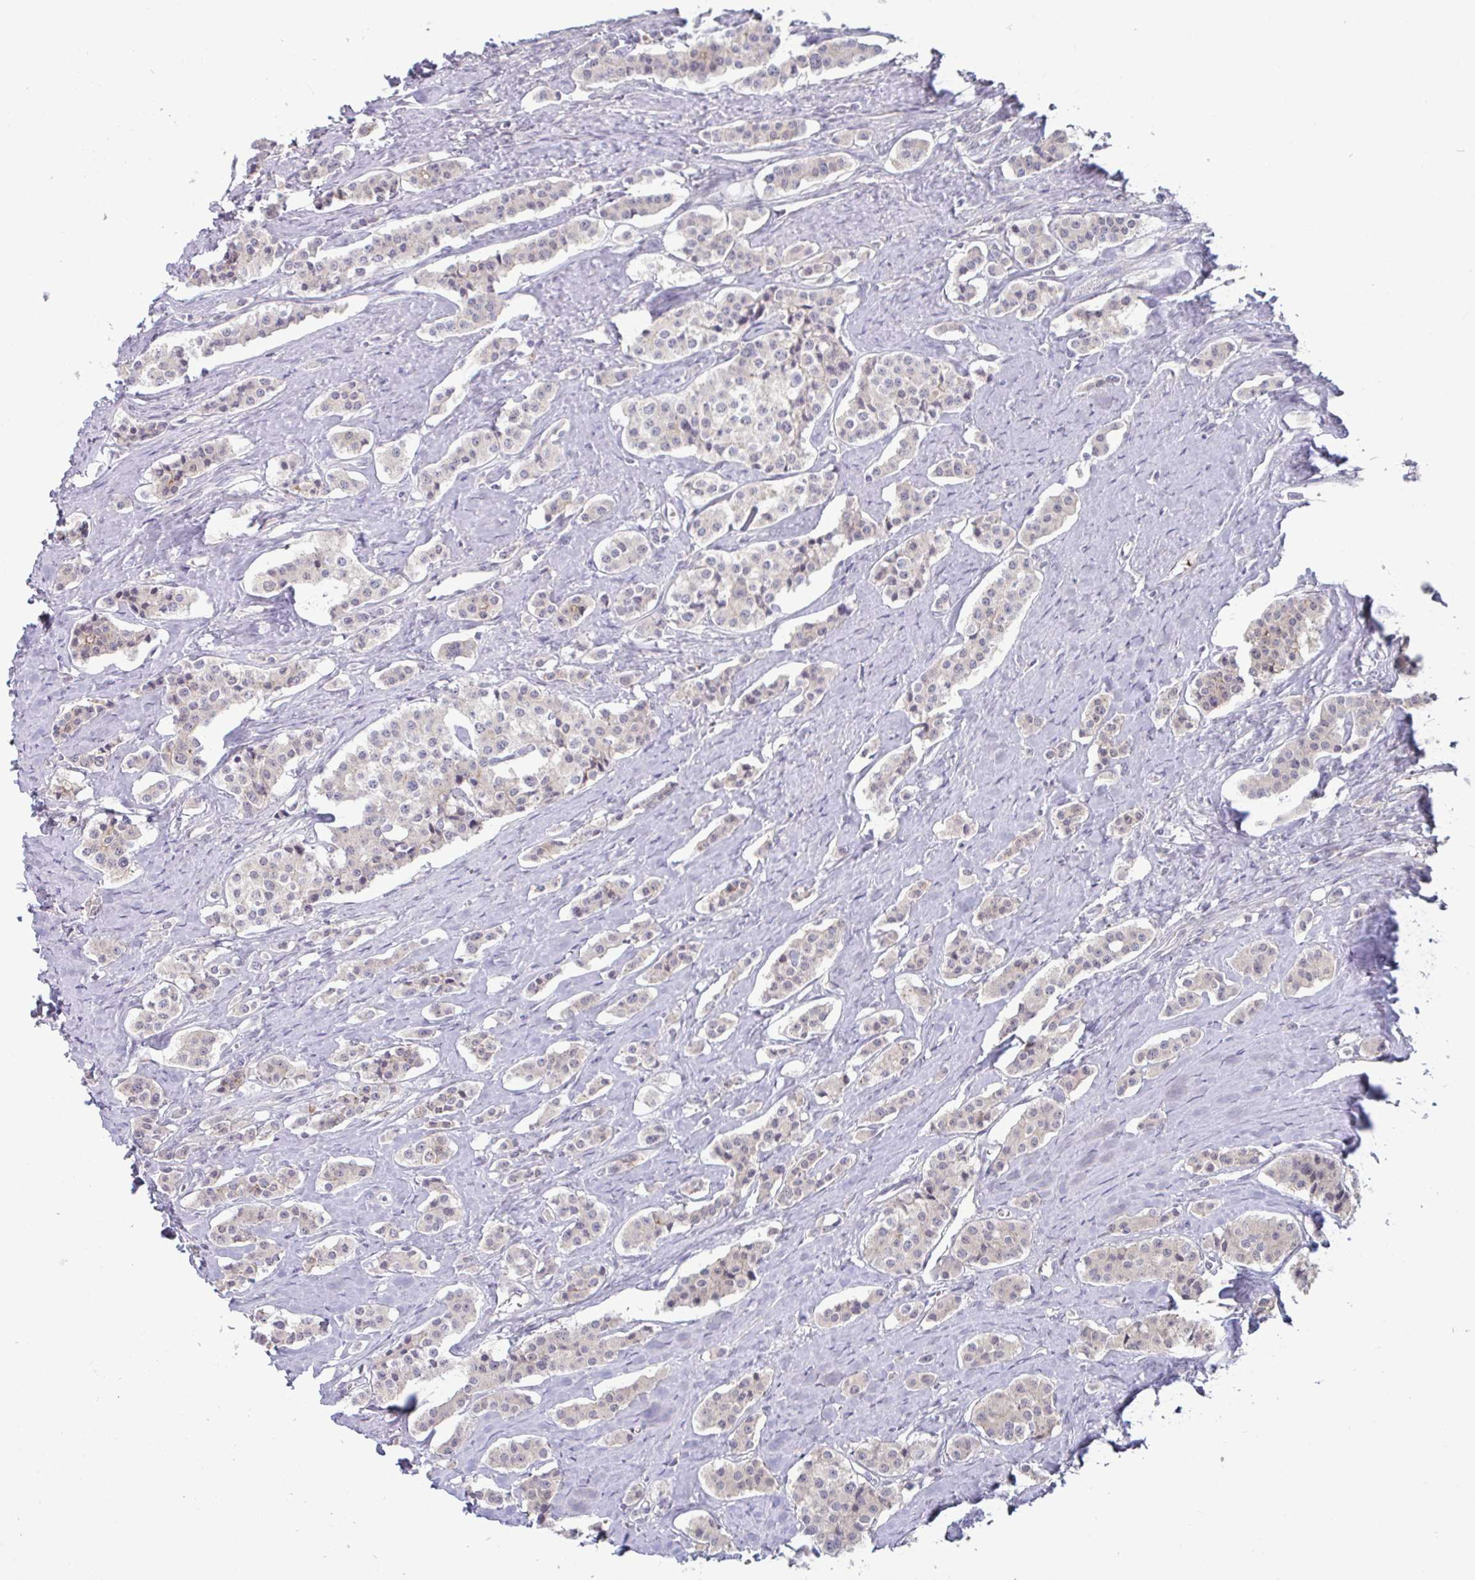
{"staining": {"intensity": "weak", "quantity": "25%-75%", "location": "cytoplasmic/membranous"}, "tissue": "carcinoid", "cell_type": "Tumor cells", "image_type": "cancer", "snomed": [{"axis": "morphology", "description": "Carcinoid, malignant, NOS"}, {"axis": "topography", "description": "Small intestine"}], "caption": "A high-resolution image shows IHC staining of carcinoid (malignant), which exhibits weak cytoplasmic/membranous expression in approximately 25%-75% of tumor cells. Nuclei are stained in blue.", "gene": "GSTM1", "patient": {"sex": "male", "age": 63}}